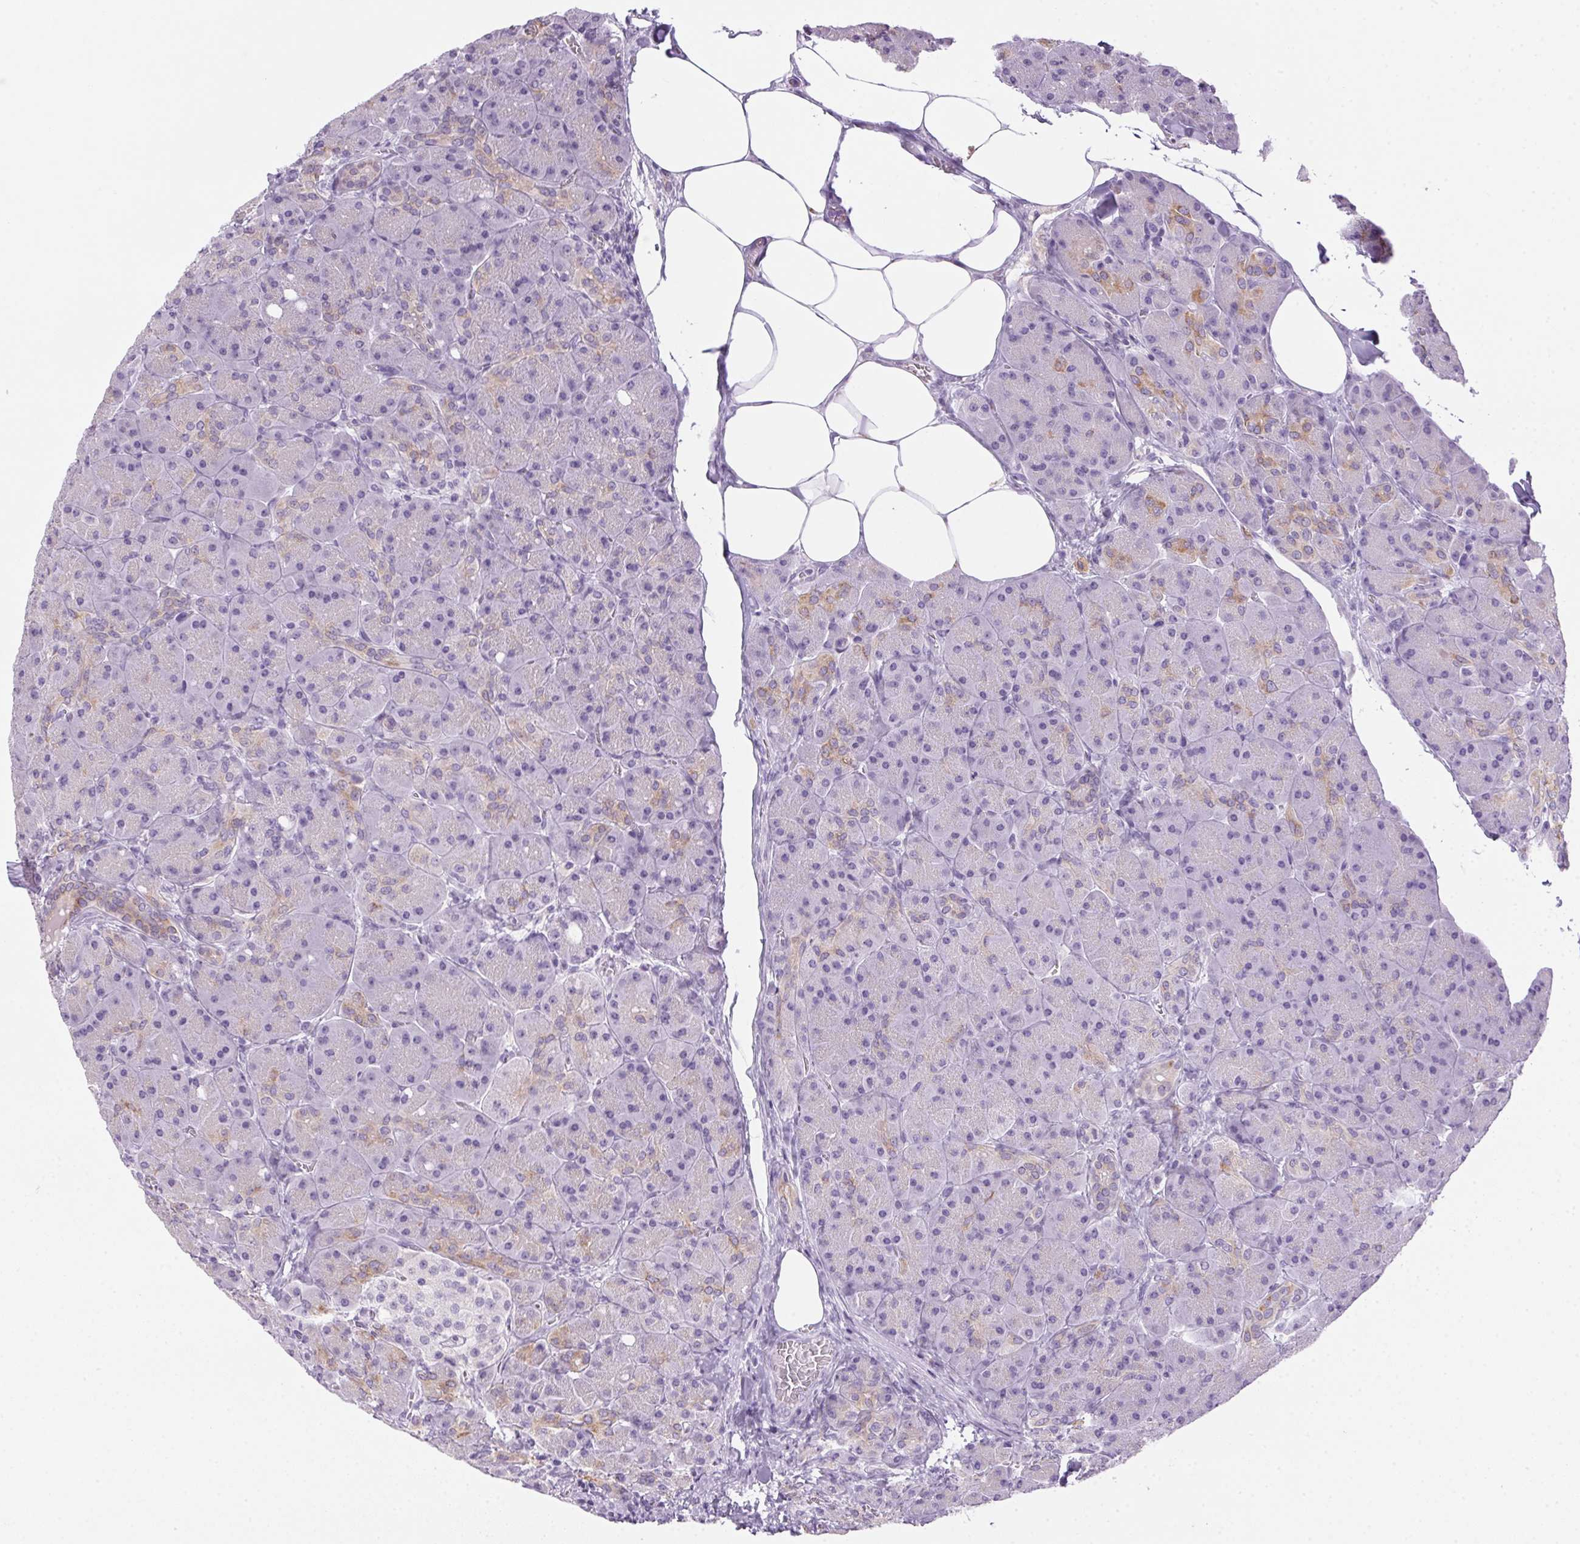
{"staining": {"intensity": "moderate", "quantity": "<25%", "location": "cytoplasmic/membranous"}, "tissue": "pancreas", "cell_type": "Exocrine glandular cells", "image_type": "normal", "snomed": [{"axis": "morphology", "description": "Normal tissue, NOS"}, {"axis": "topography", "description": "Pancreas"}], "caption": "The micrograph shows immunohistochemical staining of normal pancreas. There is moderate cytoplasmic/membranous expression is appreciated in approximately <25% of exocrine glandular cells.", "gene": "POPDC2", "patient": {"sex": "male", "age": 55}}